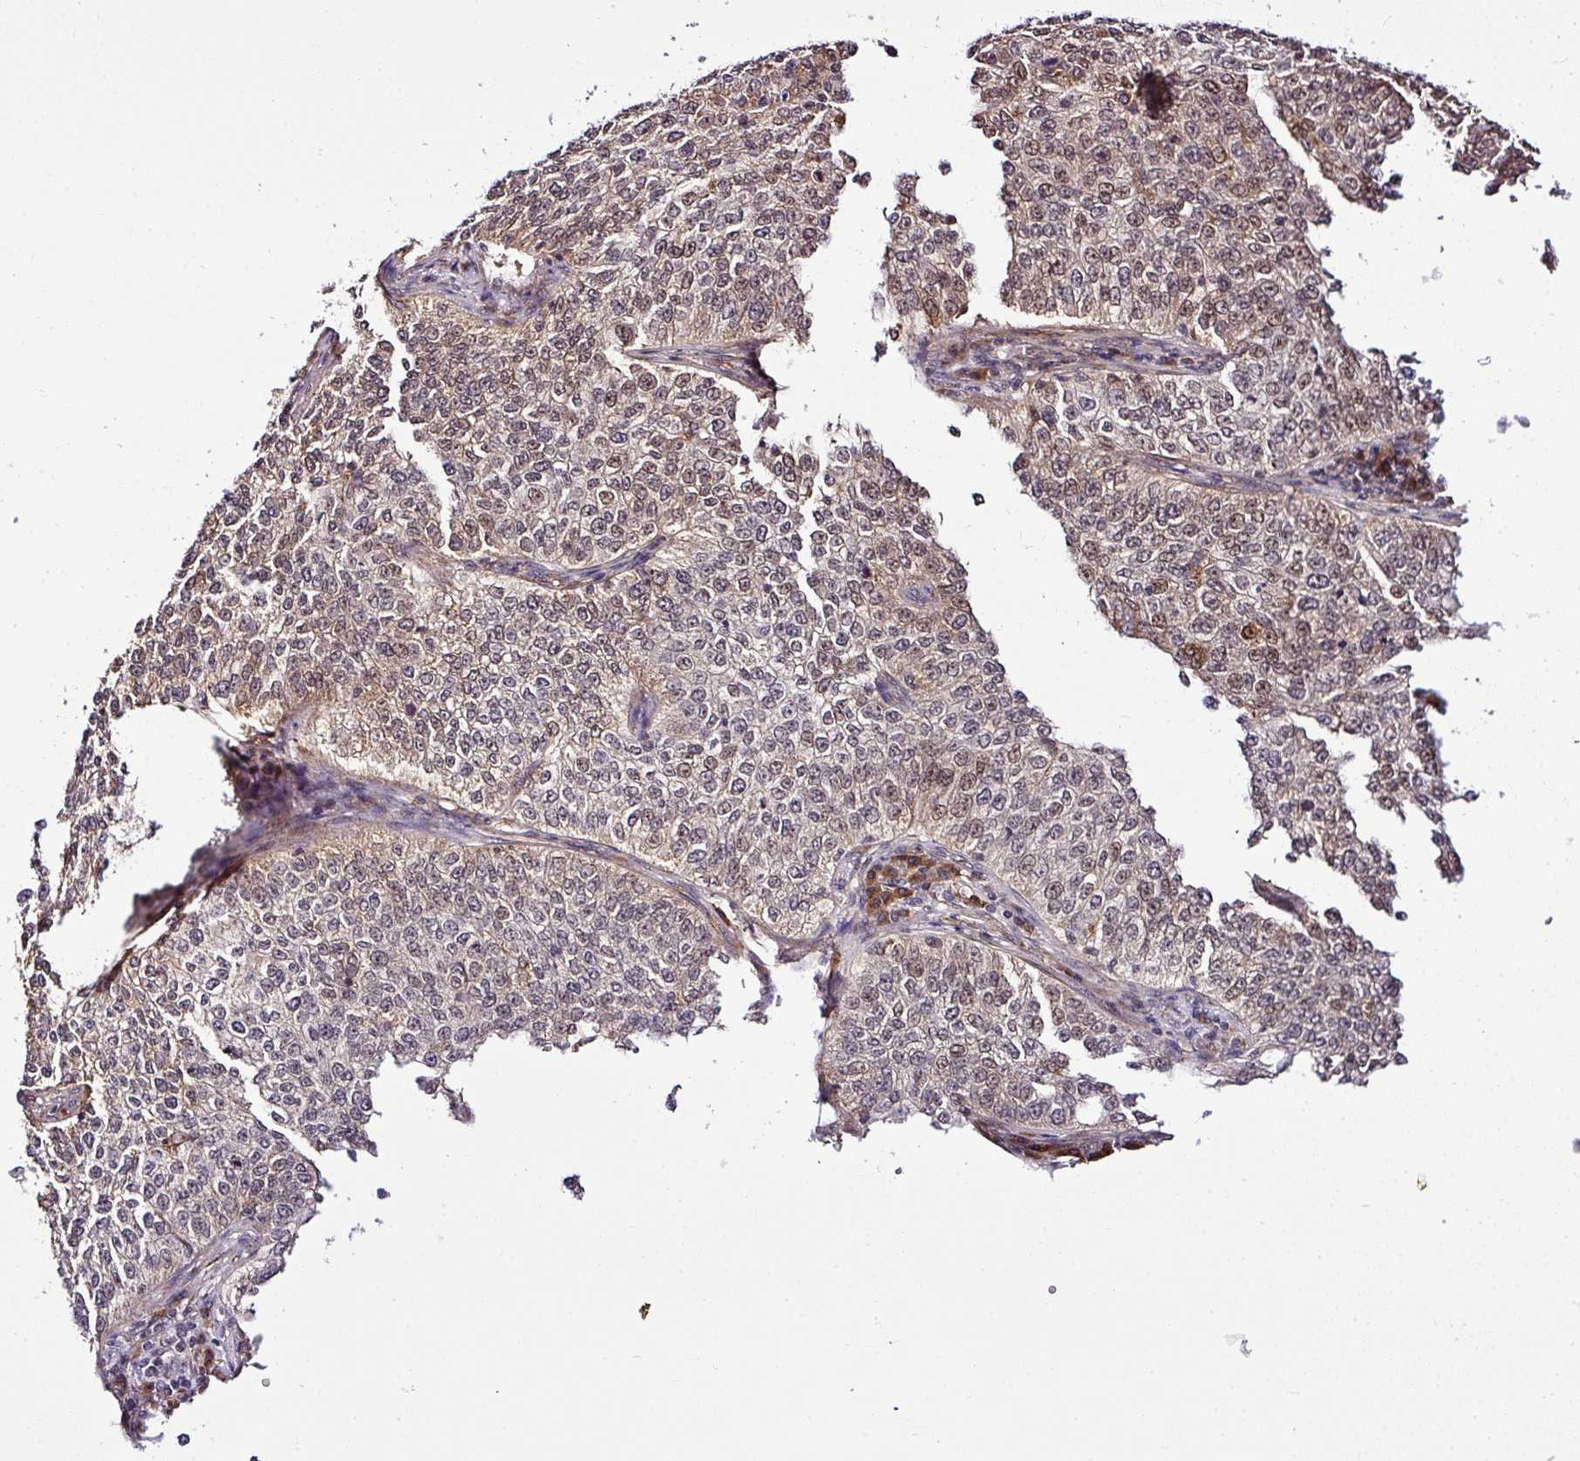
{"staining": {"intensity": "weak", "quantity": "<25%", "location": "nuclear"}, "tissue": "cervical cancer", "cell_type": "Tumor cells", "image_type": "cancer", "snomed": [{"axis": "morphology", "description": "Squamous cell carcinoma, NOS"}, {"axis": "topography", "description": "Cervix"}], "caption": "Human cervical squamous cell carcinoma stained for a protein using immunohistochemistry reveals no expression in tumor cells.", "gene": "FAM153A", "patient": {"sex": "female", "age": 35}}